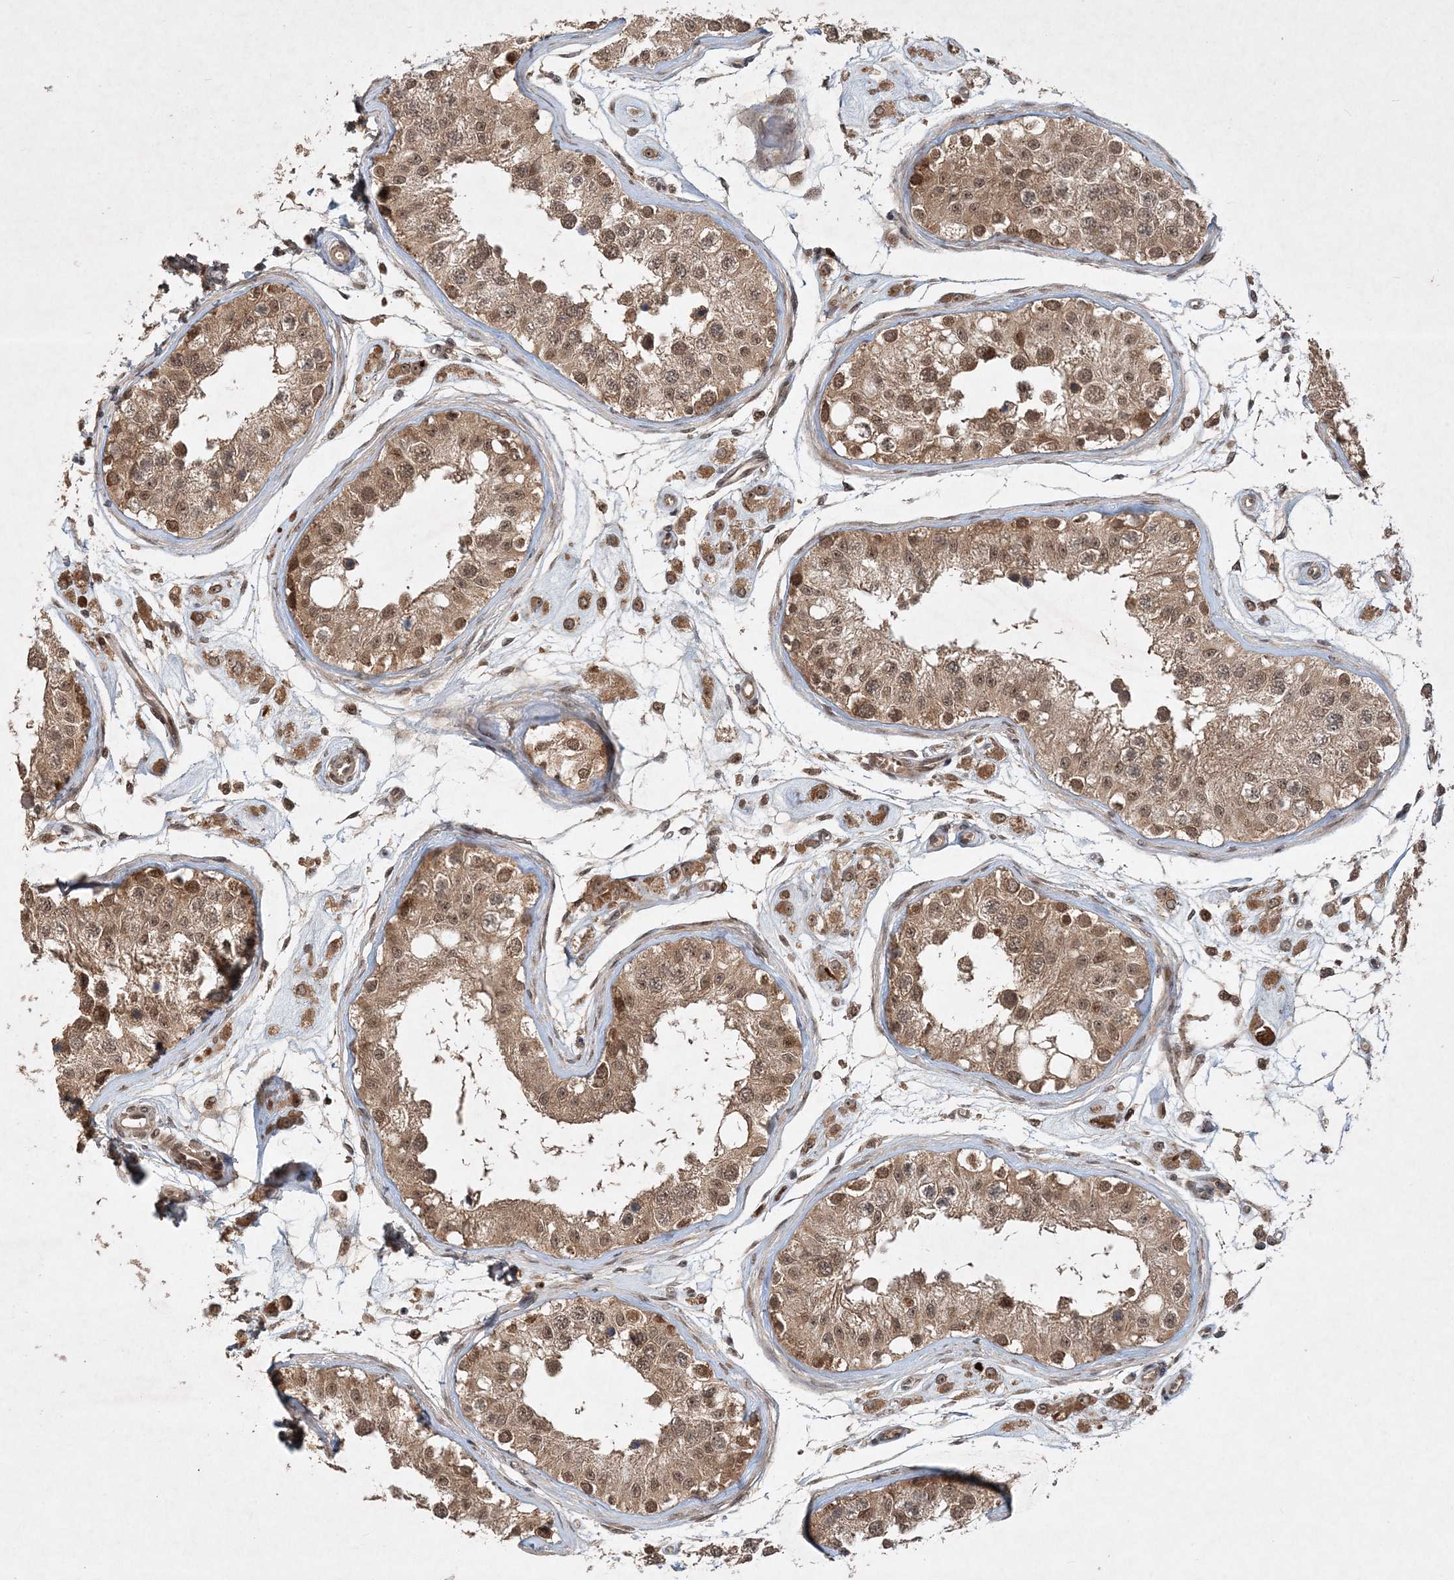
{"staining": {"intensity": "moderate", "quantity": ">75%", "location": "cytoplasmic/membranous,nuclear"}, "tissue": "testis", "cell_type": "Cells in seminiferous ducts", "image_type": "normal", "snomed": [{"axis": "morphology", "description": "Normal tissue, NOS"}, {"axis": "morphology", "description": "Adenocarcinoma, metastatic, NOS"}, {"axis": "topography", "description": "Testis"}], "caption": "Testis stained with immunohistochemistry (IHC) reveals moderate cytoplasmic/membranous,nuclear staining in about >75% of cells in seminiferous ducts. (DAB = brown stain, brightfield microscopy at high magnification).", "gene": "UBR3", "patient": {"sex": "male", "age": 26}}